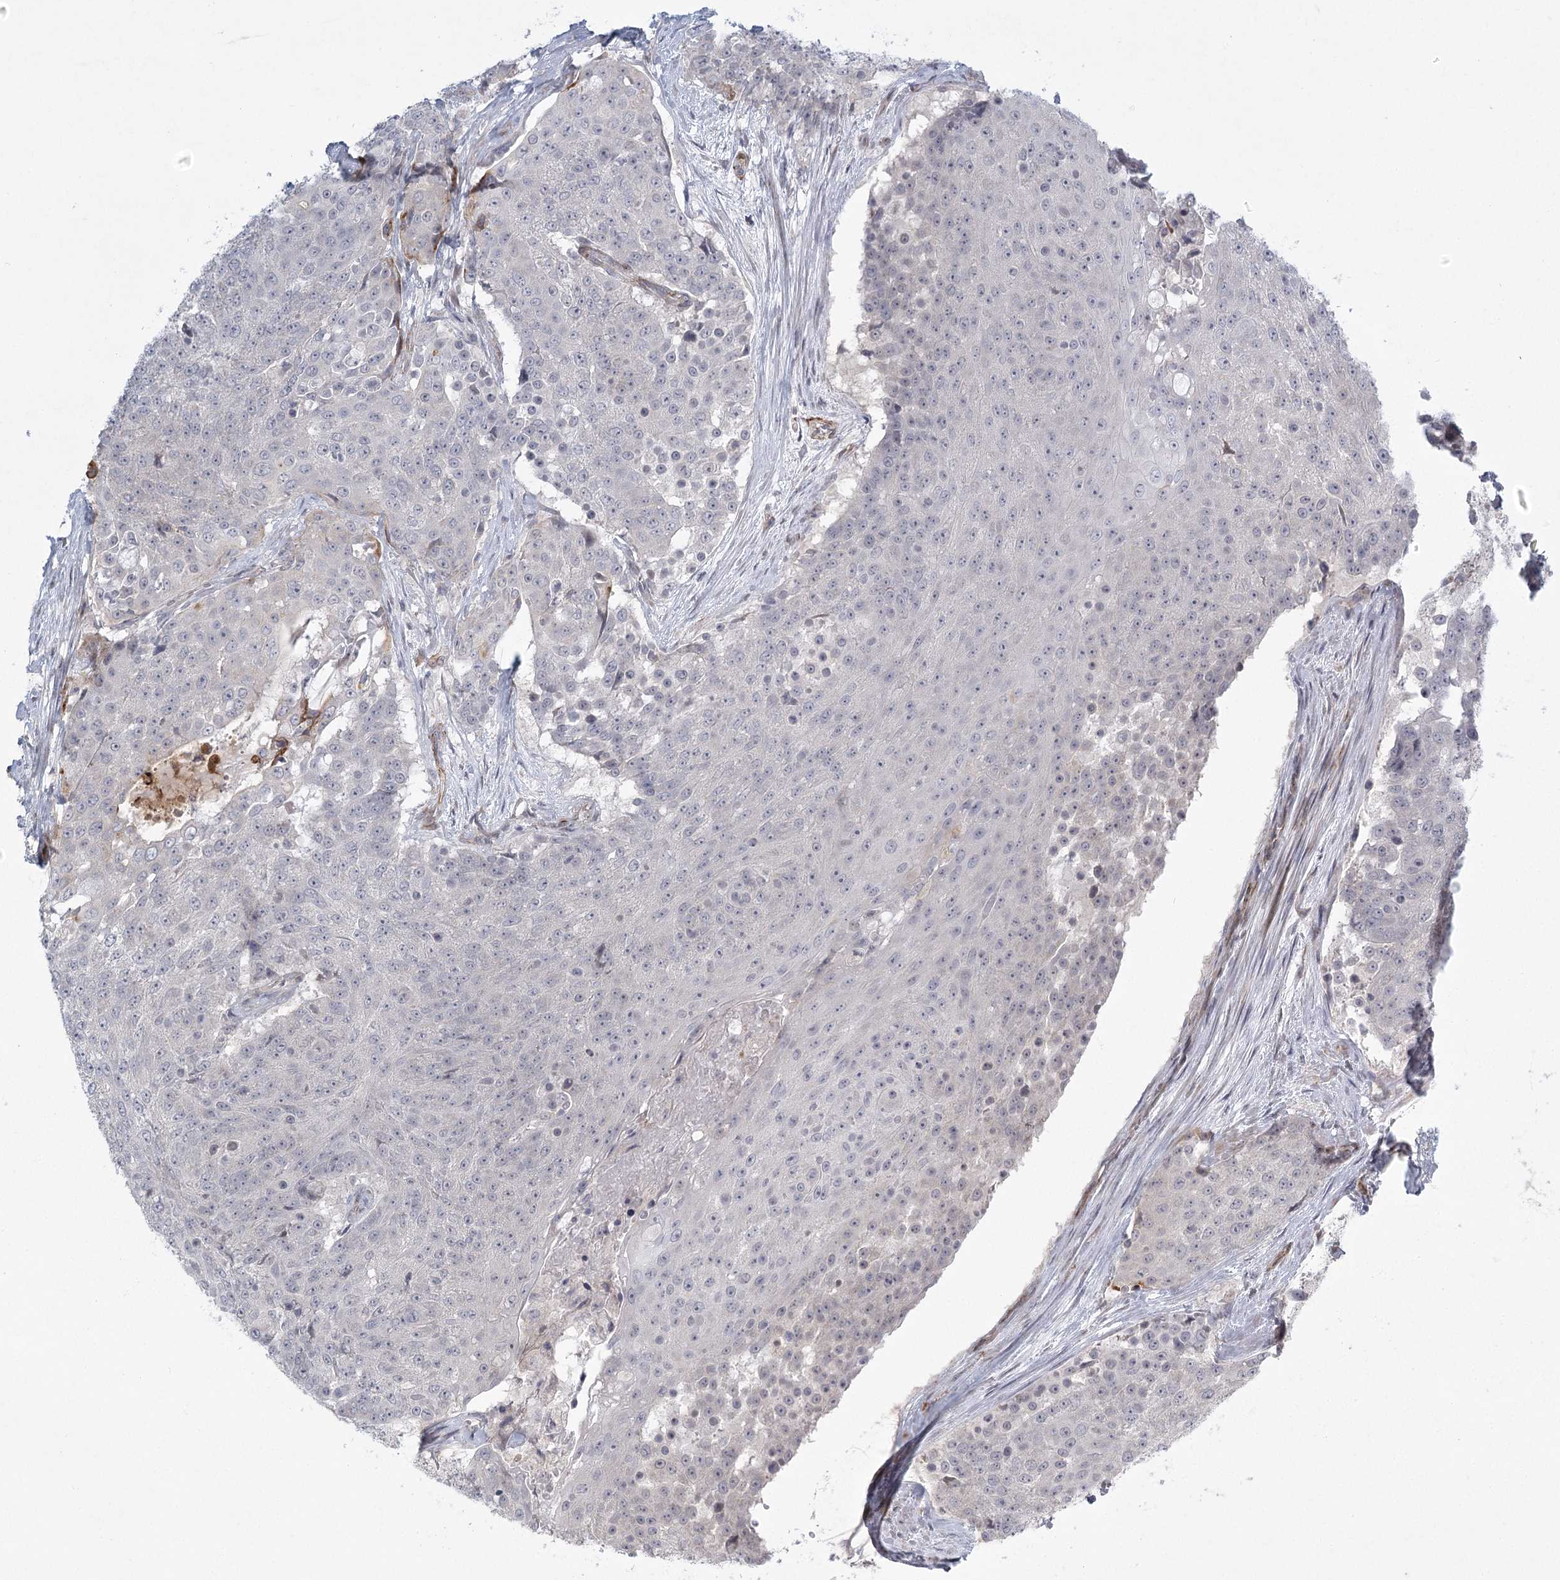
{"staining": {"intensity": "negative", "quantity": "none", "location": "none"}, "tissue": "urothelial cancer", "cell_type": "Tumor cells", "image_type": "cancer", "snomed": [{"axis": "morphology", "description": "Urothelial carcinoma, High grade"}, {"axis": "topography", "description": "Urinary bladder"}], "caption": "Tumor cells show no significant protein staining in urothelial cancer. (DAB (3,3'-diaminobenzidine) immunohistochemistry, high magnification).", "gene": "MEPE", "patient": {"sex": "female", "age": 63}}